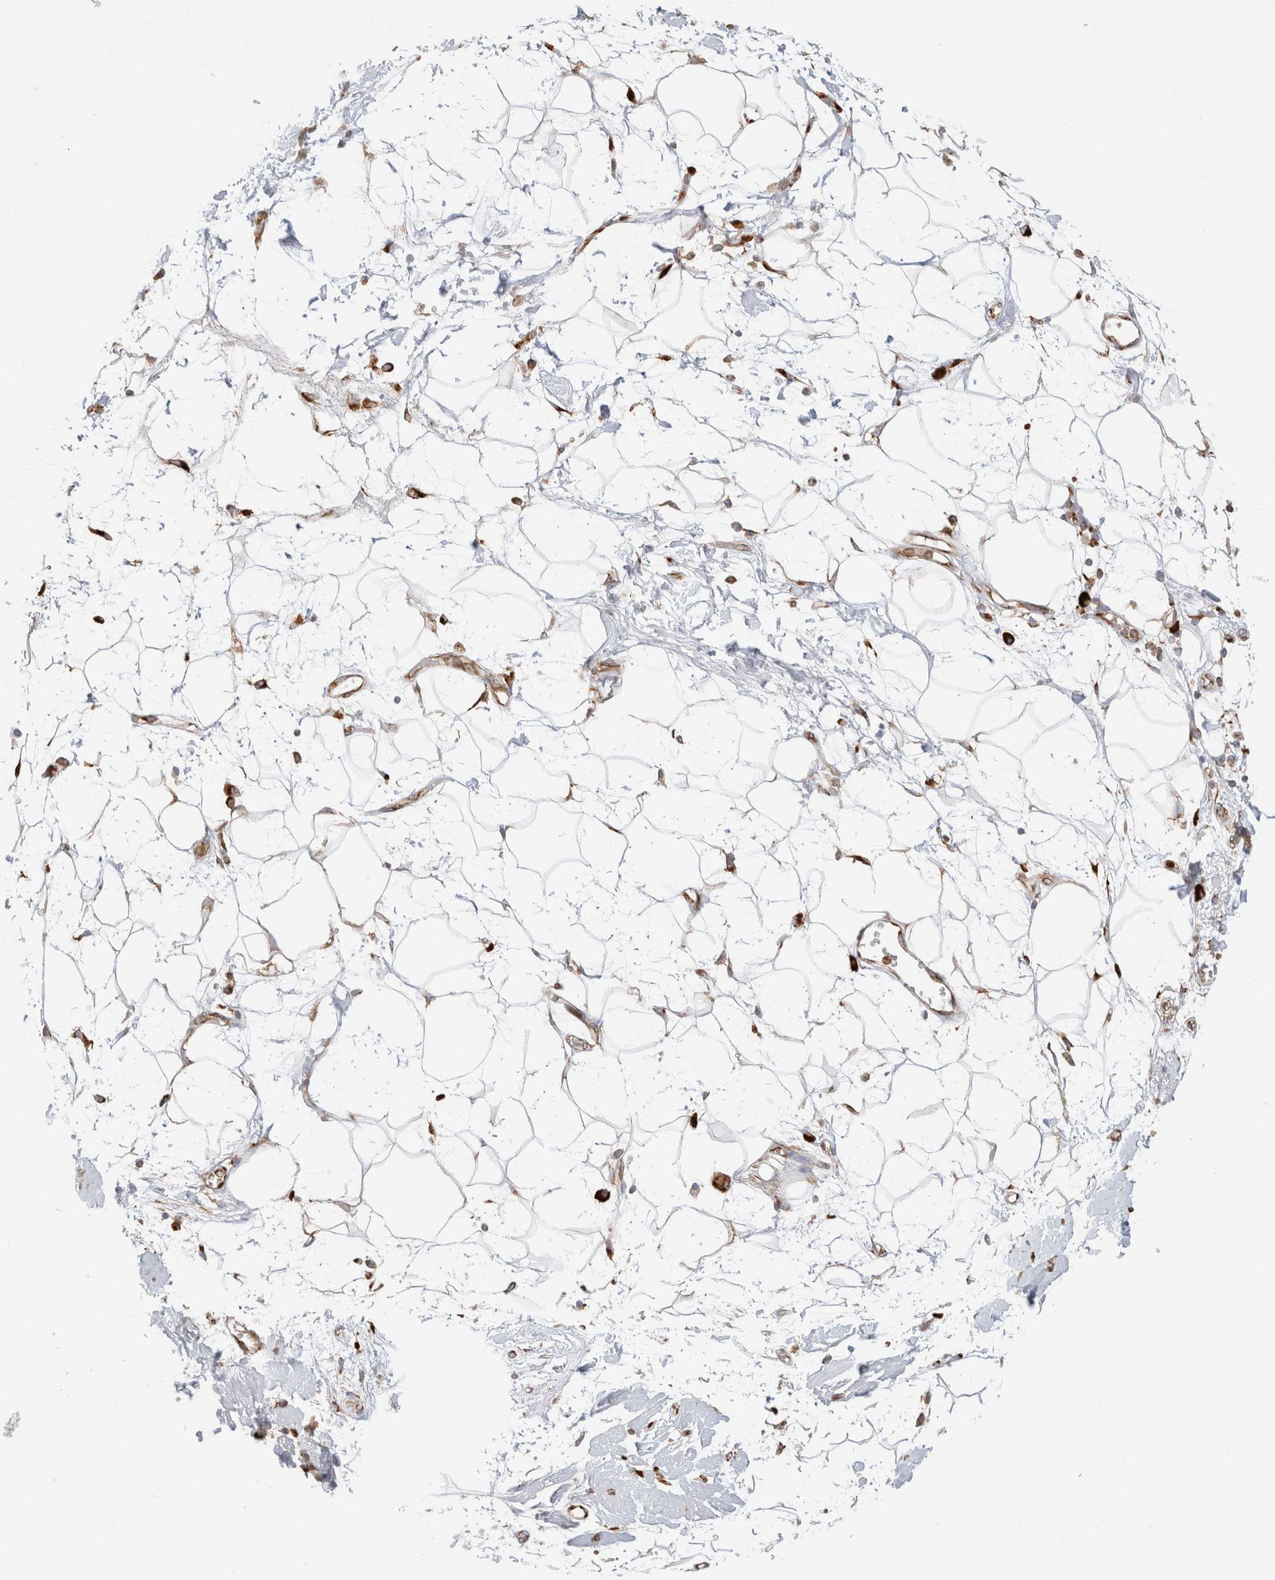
{"staining": {"intensity": "moderate", "quantity": ">75%", "location": "cytoplasmic/membranous"}, "tissue": "adipose tissue", "cell_type": "Adipocytes", "image_type": "normal", "snomed": [{"axis": "morphology", "description": "Normal tissue, NOS"}, {"axis": "morphology", "description": "Adenocarcinoma, NOS"}, {"axis": "topography", "description": "Duodenum"}, {"axis": "topography", "description": "Peripheral nerve tissue"}], "caption": "This histopathology image demonstrates IHC staining of unremarkable adipose tissue, with medium moderate cytoplasmic/membranous expression in approximately >75% of adipocytes.", "gene": "ZC2HC1A", "patient": {"sex": "female", "age": 60}}